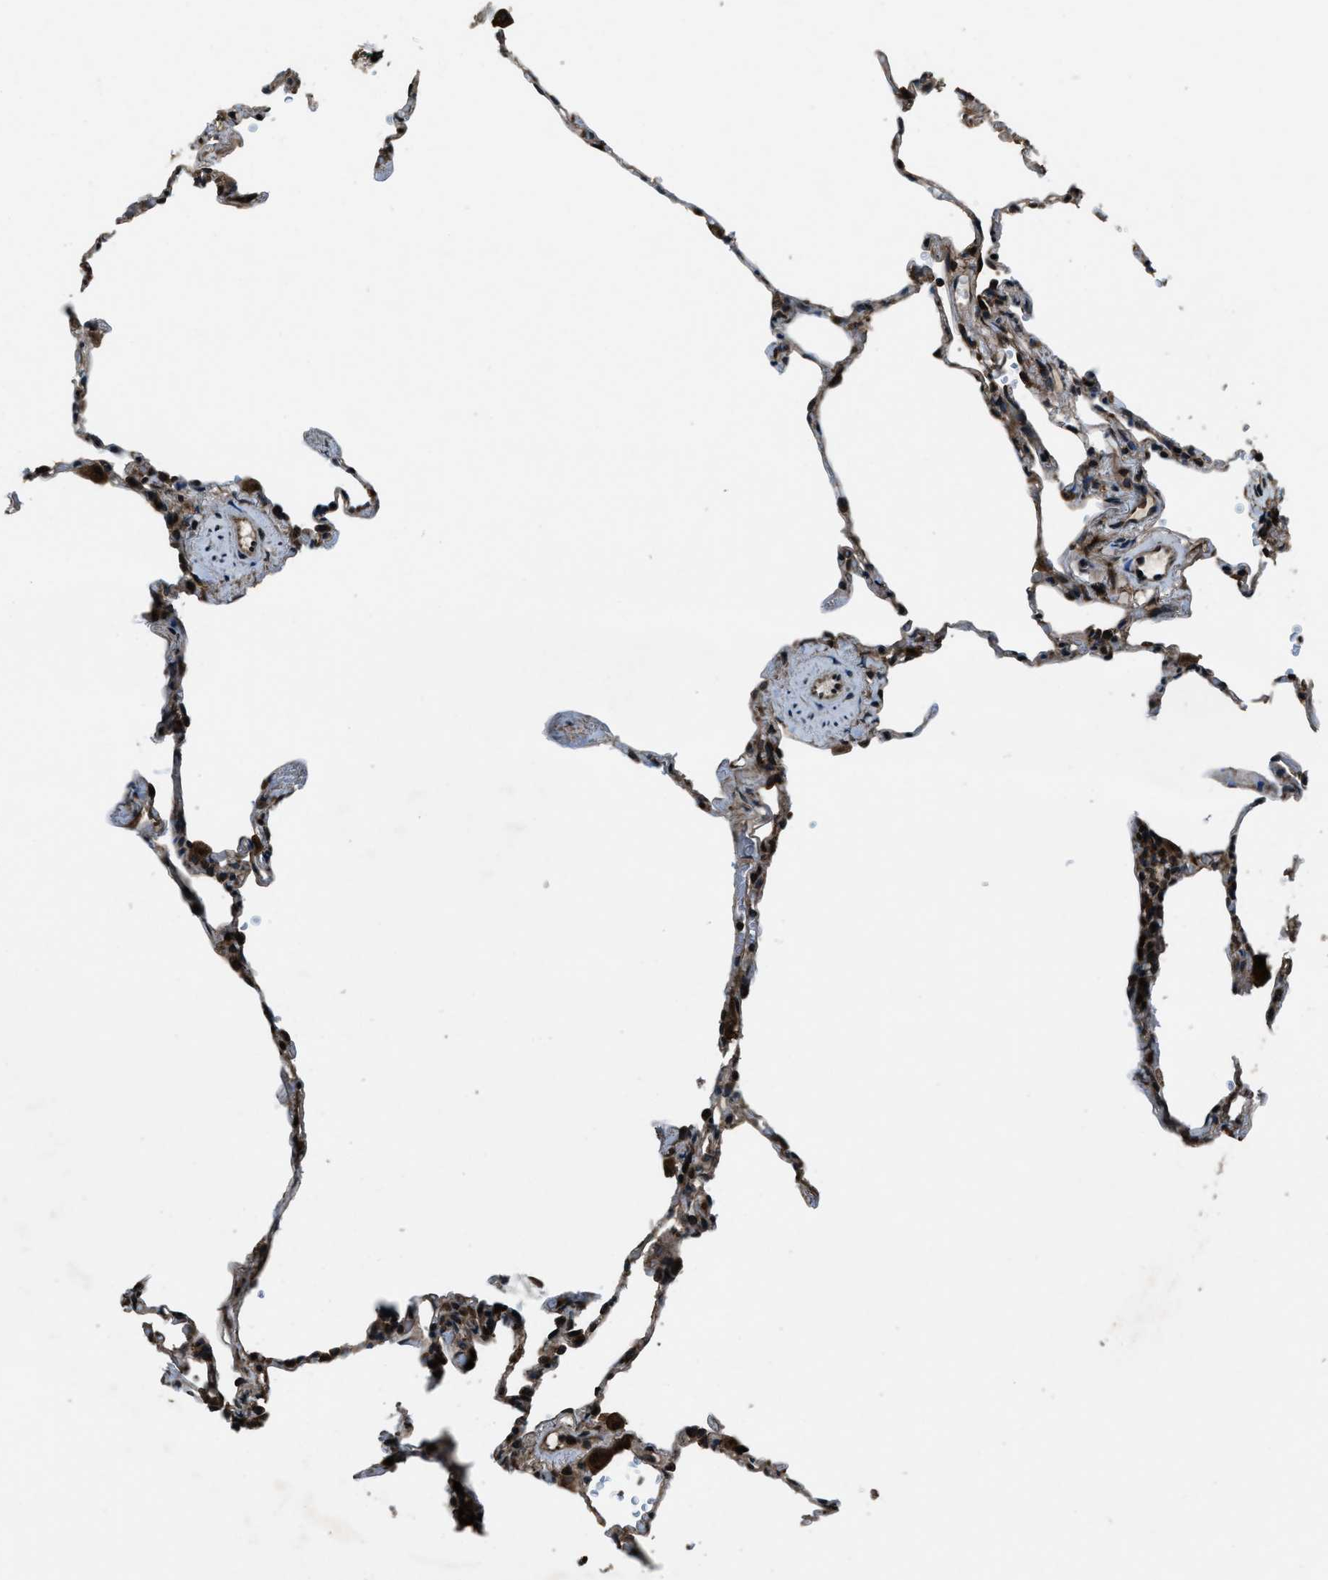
{"staining": {"intensity": "moderate", "quantity": "<25%", "location": "cytoplasmic/membranous"}, "tissue": "lung", "cell_type": "Alveolar cells", "image_type": "normal", "snomed": [{"axis": "morphology", "description": "Normal tissue, NOS"}, {"axis": "topography", "description": "Lung"}], "caption": "Immunohistochemistry photomicrograph of benign lung: lung stained using IHC demonstrates low levels of moderate protein expression localized specifically in the cytoplasmic/membranous of alveolar cells, appearing as a cytoplasmic/membranous brown color.", "gene": "TRIM4", "patient": {"sex": "male", "age": 59}}